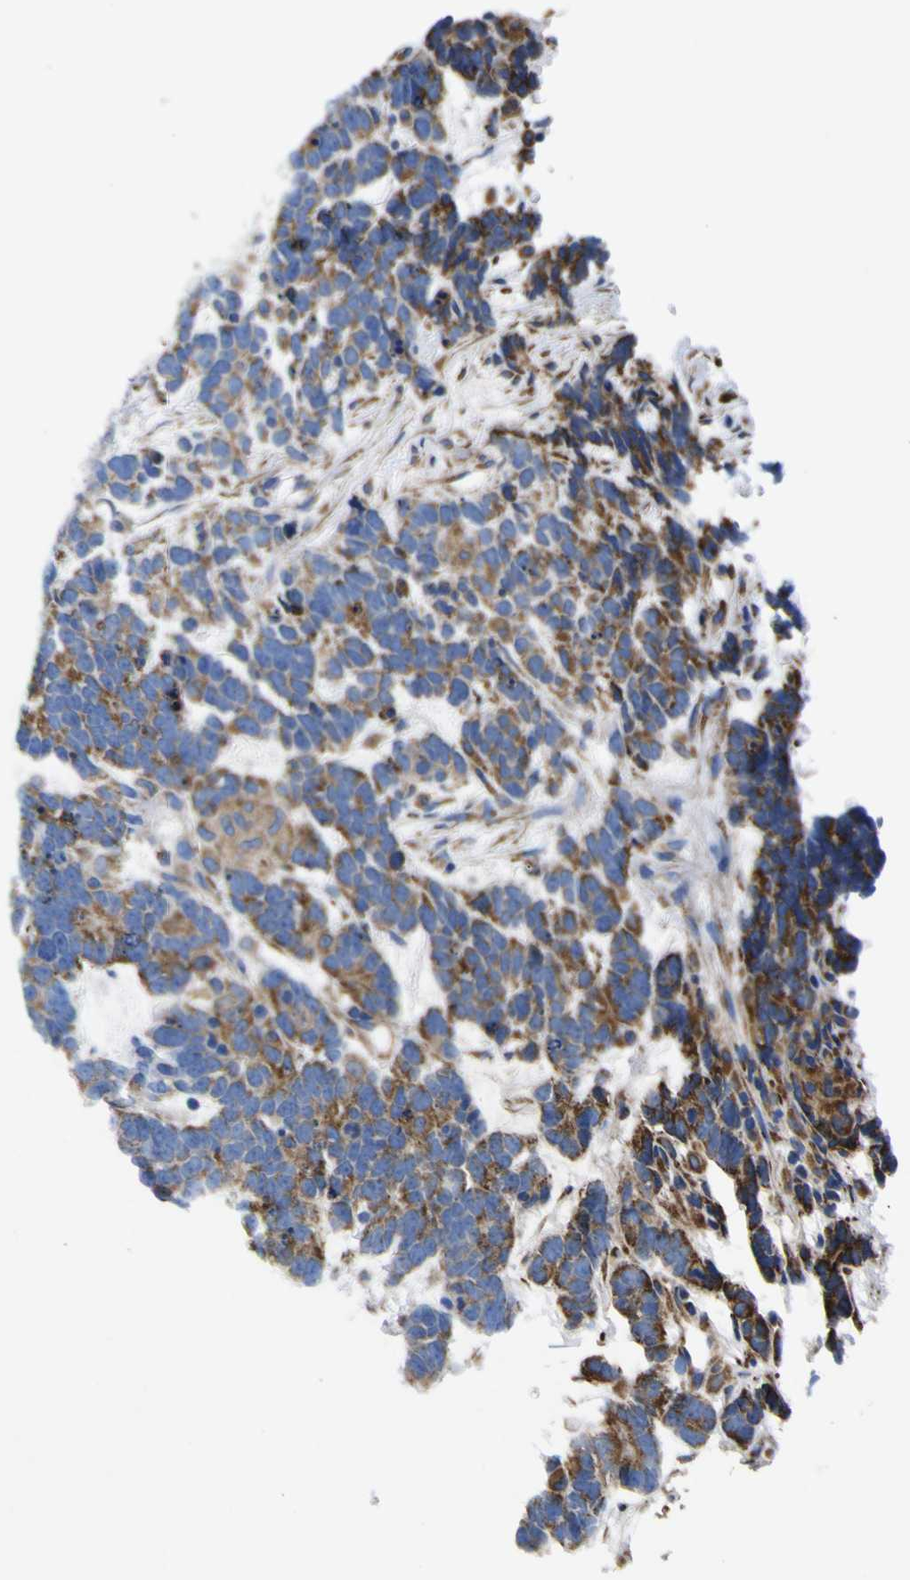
{"staining": {"intensity": "moderate", "quantity": "25%-75%", "location": "cytoplasmic/membranous"}, "tissue": "testis cancer", "cell_type": "Tumor cells", "image_type": "cancer", "snomed": [{"axis": "morphology", "description": "Carcinoma, Embryonal, NOS"}, {"axis": "topography", "description": "Testis"}], "caption": "This is a micrograph of immunohistochemistry staining of testis cancer, which shows moderate staining in the cytoplasmic/membranous of tumor cells.", "gene": "SCD", "patient": {"sex": "male", "age": 26}}